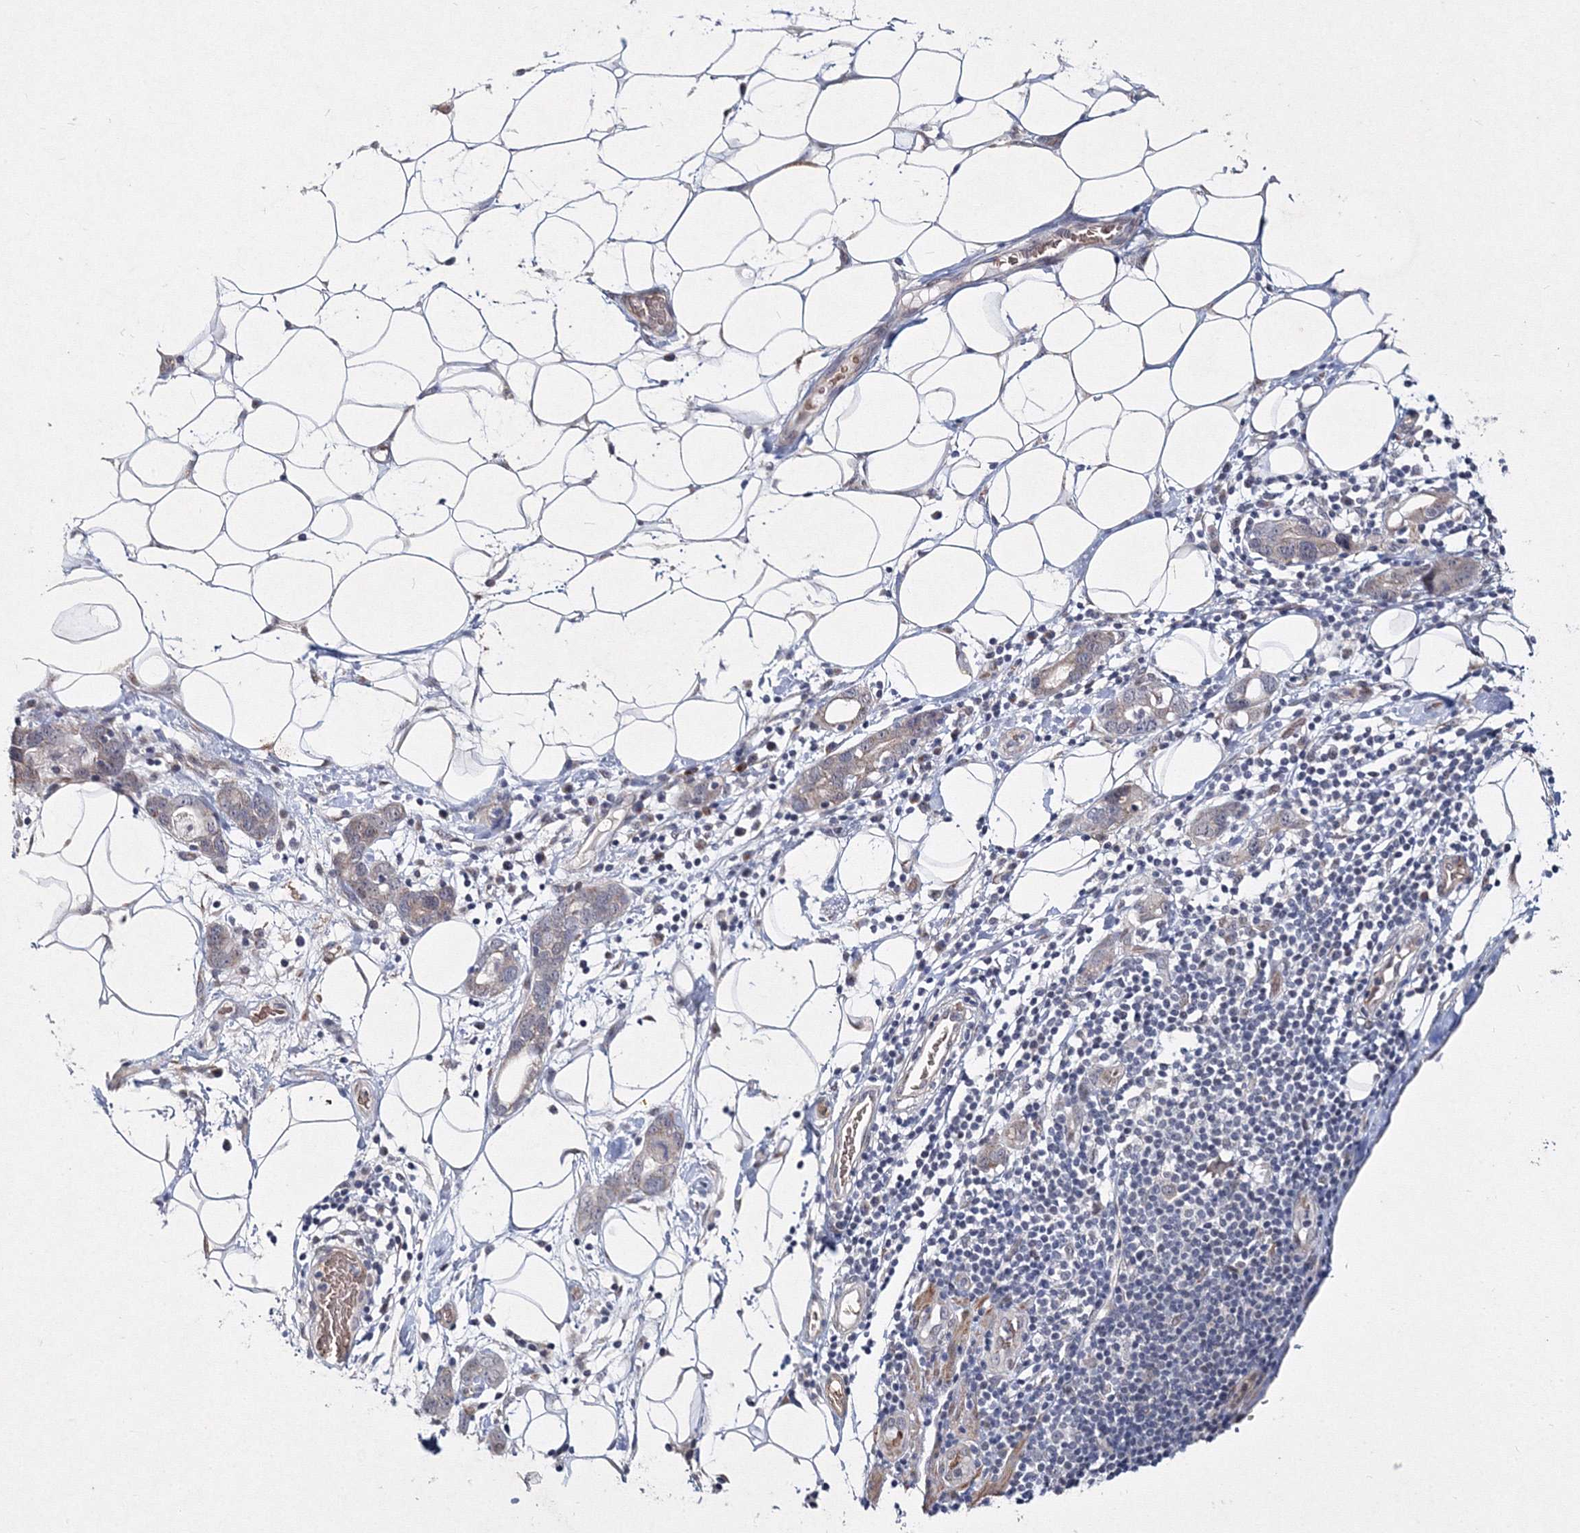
{"staining": {"intensity": "weak", "quantity": "<25%", "location": "cytoplasmic/membranous"}, "tissue": "stomach cancer", "cell_type": "Tumor cells", "image_type": "cancer", "snomed": [{"axis": "morphology", "description": "Adenocarcinoma, NOS"}, {"axis": "topography", "description": "Stomach, lower"}], "caption": "High power microscopy histopathology image of an immunohistochemistry (IHC) photomicrograph of stomach cancer, revealing no significant expression in tumor cells.", "gene": "C11orf52", "patient": {"sex": "female", "age": 93}}